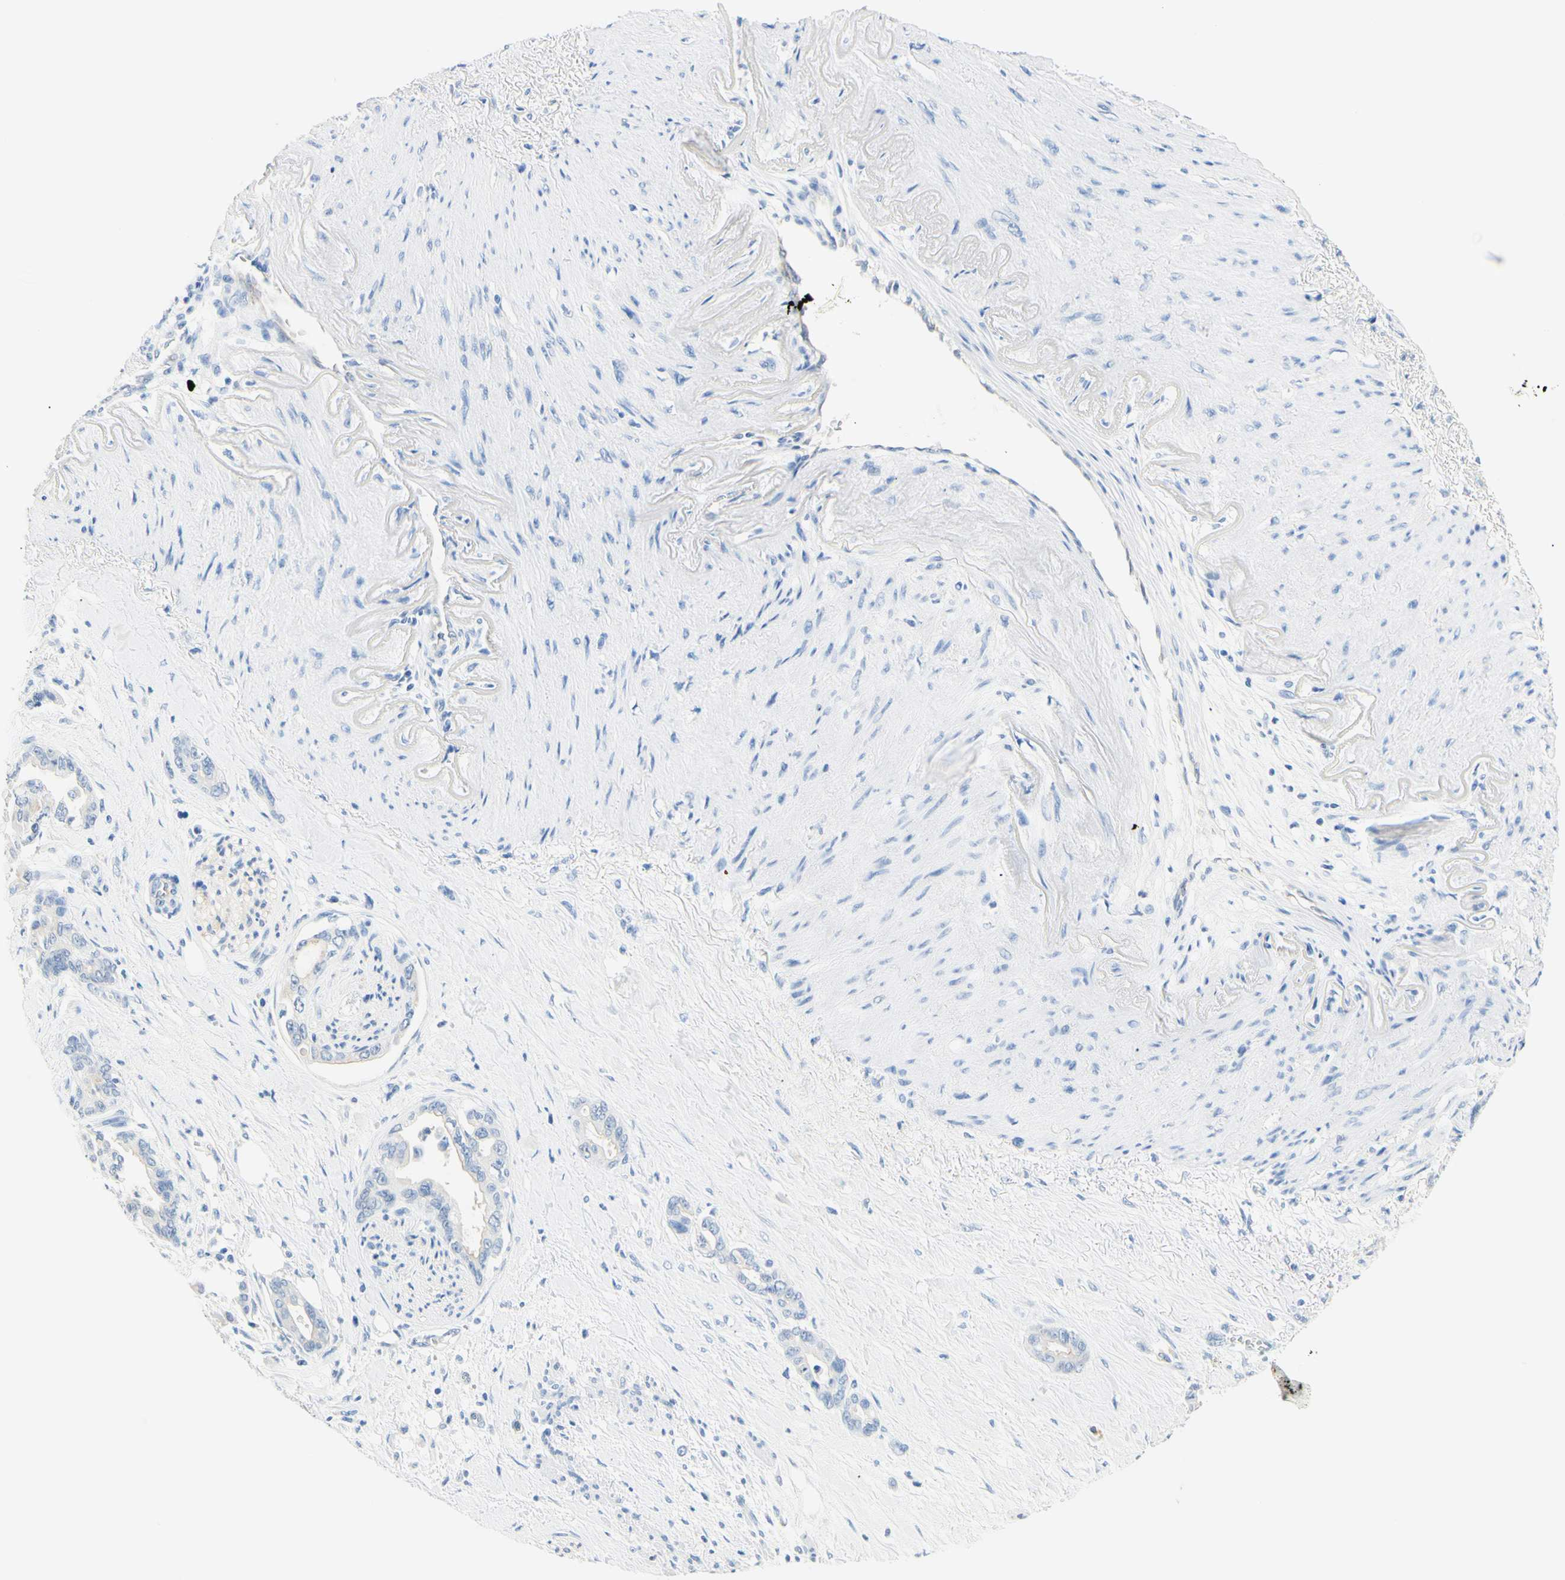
{"staining": {"intensity": "negative", "quantity": "none", "location": "none"}, "tissue": "pancreatic cancer", "cell_type": "Tumor cells", "image_type": "cancer", "snomed": [{"axis": "morphology", "description": "Adenocarcinoma, NOS"}, {"axis": "topography", "description": "Pancreas"}], "caption": "Pancreatic adenocarcinoma was stained to show a protein in brown. There is no significant expression in tumor cells.", "gene": "HPCA", "patient": {"sex": "male", "age": 70}}